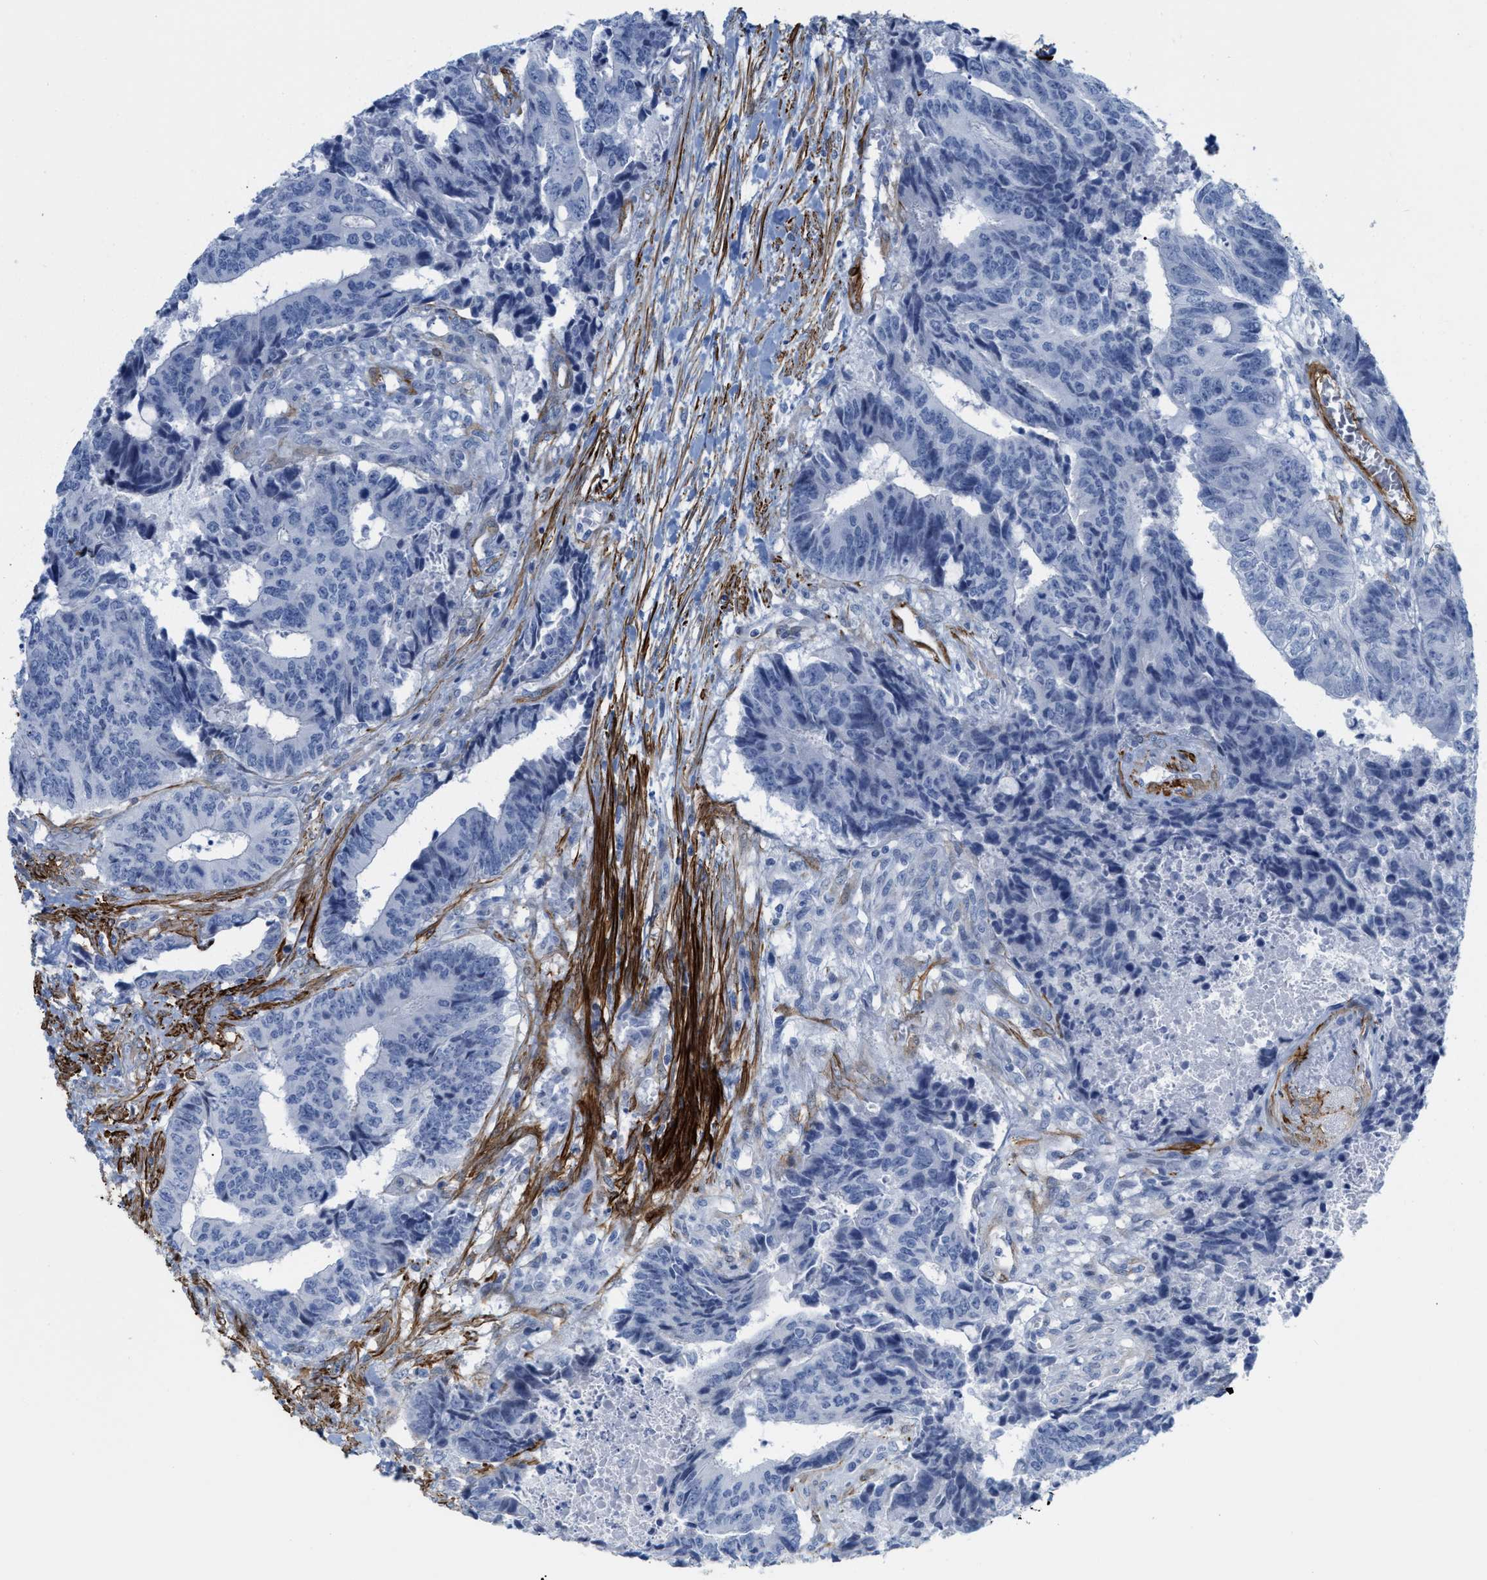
{"staining": {"intensity": "negative", "quantity": "none", "location": "none"}, "tissue": "colorectal cancer", "cell_type": "Tumor cells", "image_type": "cancer", "snomed": [{"axis": "morphology", "description": "Adenocarcinoma, NOS"}, {"axis": "topography", "description": "Rectum"}], "caption": "Photomicrograph shows no significant protein positivity in tumor cells of colorectal cancer.", "gene": "TAGLN", "patient": {"sex": "male", "age": 84}}